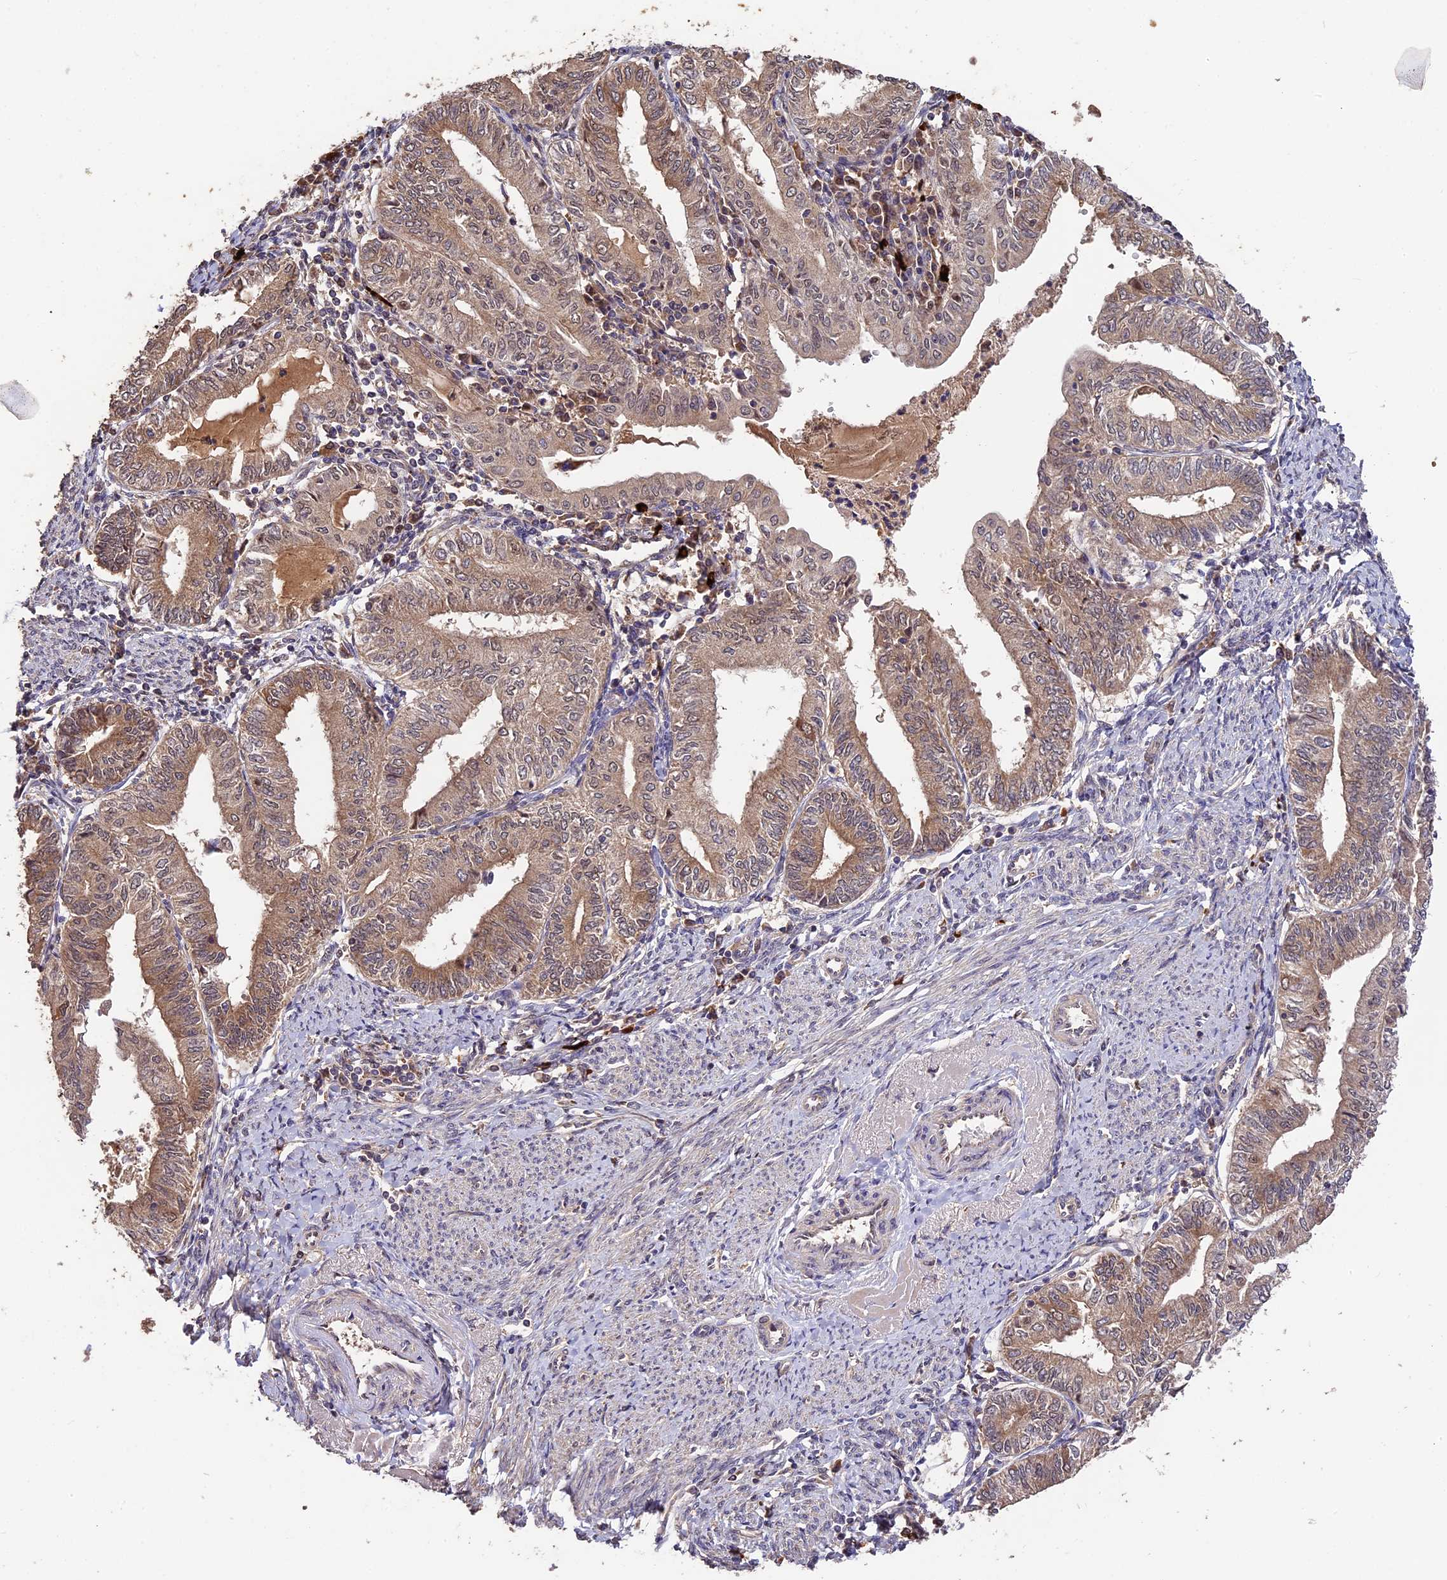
{"staining": {"intensity": "weak", "quantity": ">75%", "location": "cytoplasmic/membranous"}, "tissue": "endometrial cancer", "cell_type": "Tumor cells", "image_type": "cancer", "snomed": [{"axis": "morphology", "description": "Adenocarcinoma, NOS"}, {"axis": "topography", "description": "Endometrium"}], "caption": "Immunohistochemical staining of human endometrial adenocarcinoma displays weak cytoplasmic/membranous protein expression in approximately >75% of tumor cells. (brown staining indicates protein expression, while blue staining denotes nuclei).", "gene": "TRMT1", "patient": {"sex": "female", "age": 66}}